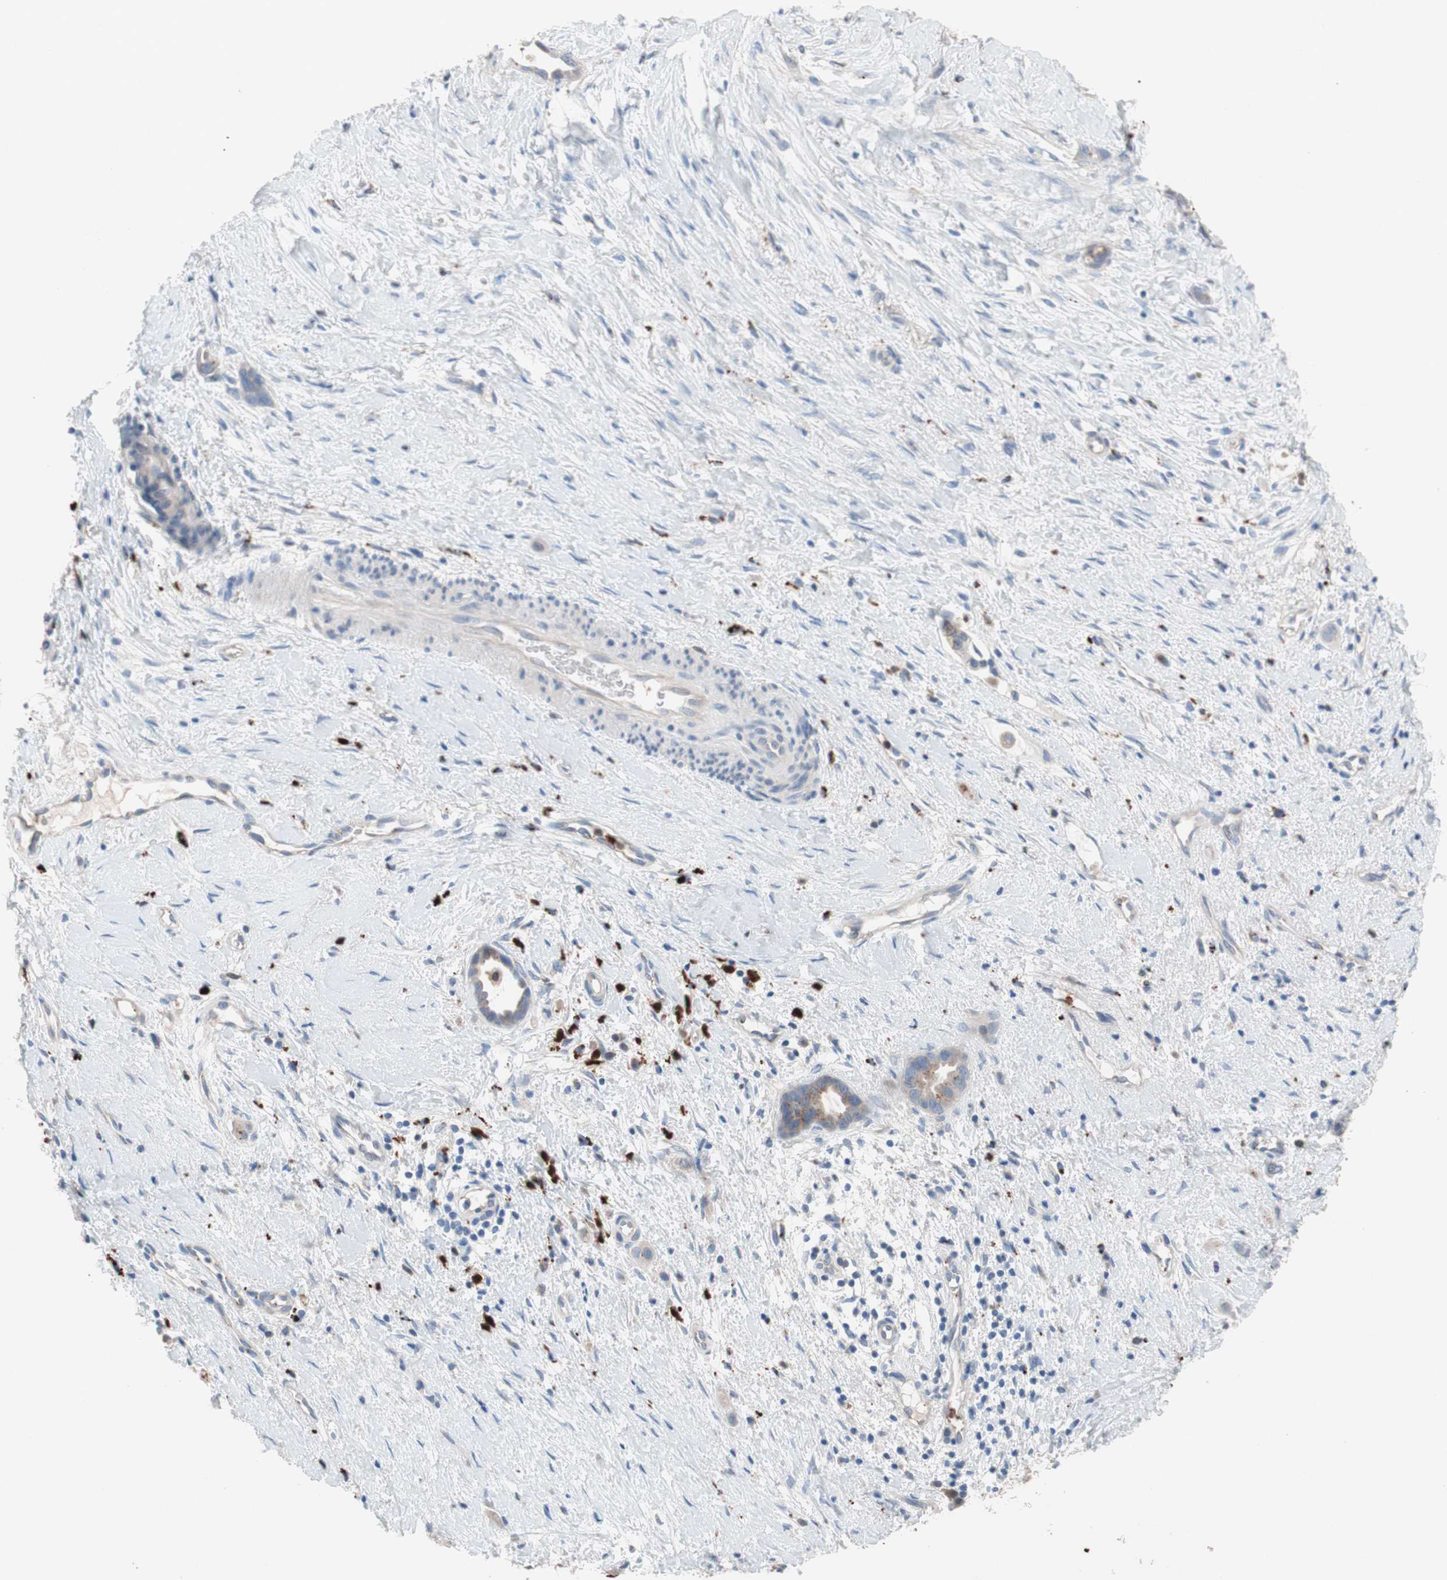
{"staining": {"intensity": "weak", "quantity": "<25%", "location": "cytoplasmic/membranous"}, "tissue": "liver cancer", "cell_type": "Tumor cells", "image_type": "cancer", "snomed": [{"axis": "morphology", "description": "Cholangiocarcinoma"}, {"axis": "topography", "description": "Liver"}], "caption": "Protein analysis of cholangiocarcinoma (liver) displays no significant expression in tumor cells.", "gene": "CLEC4D", "patient": {"sex": "female", "age": 65}}